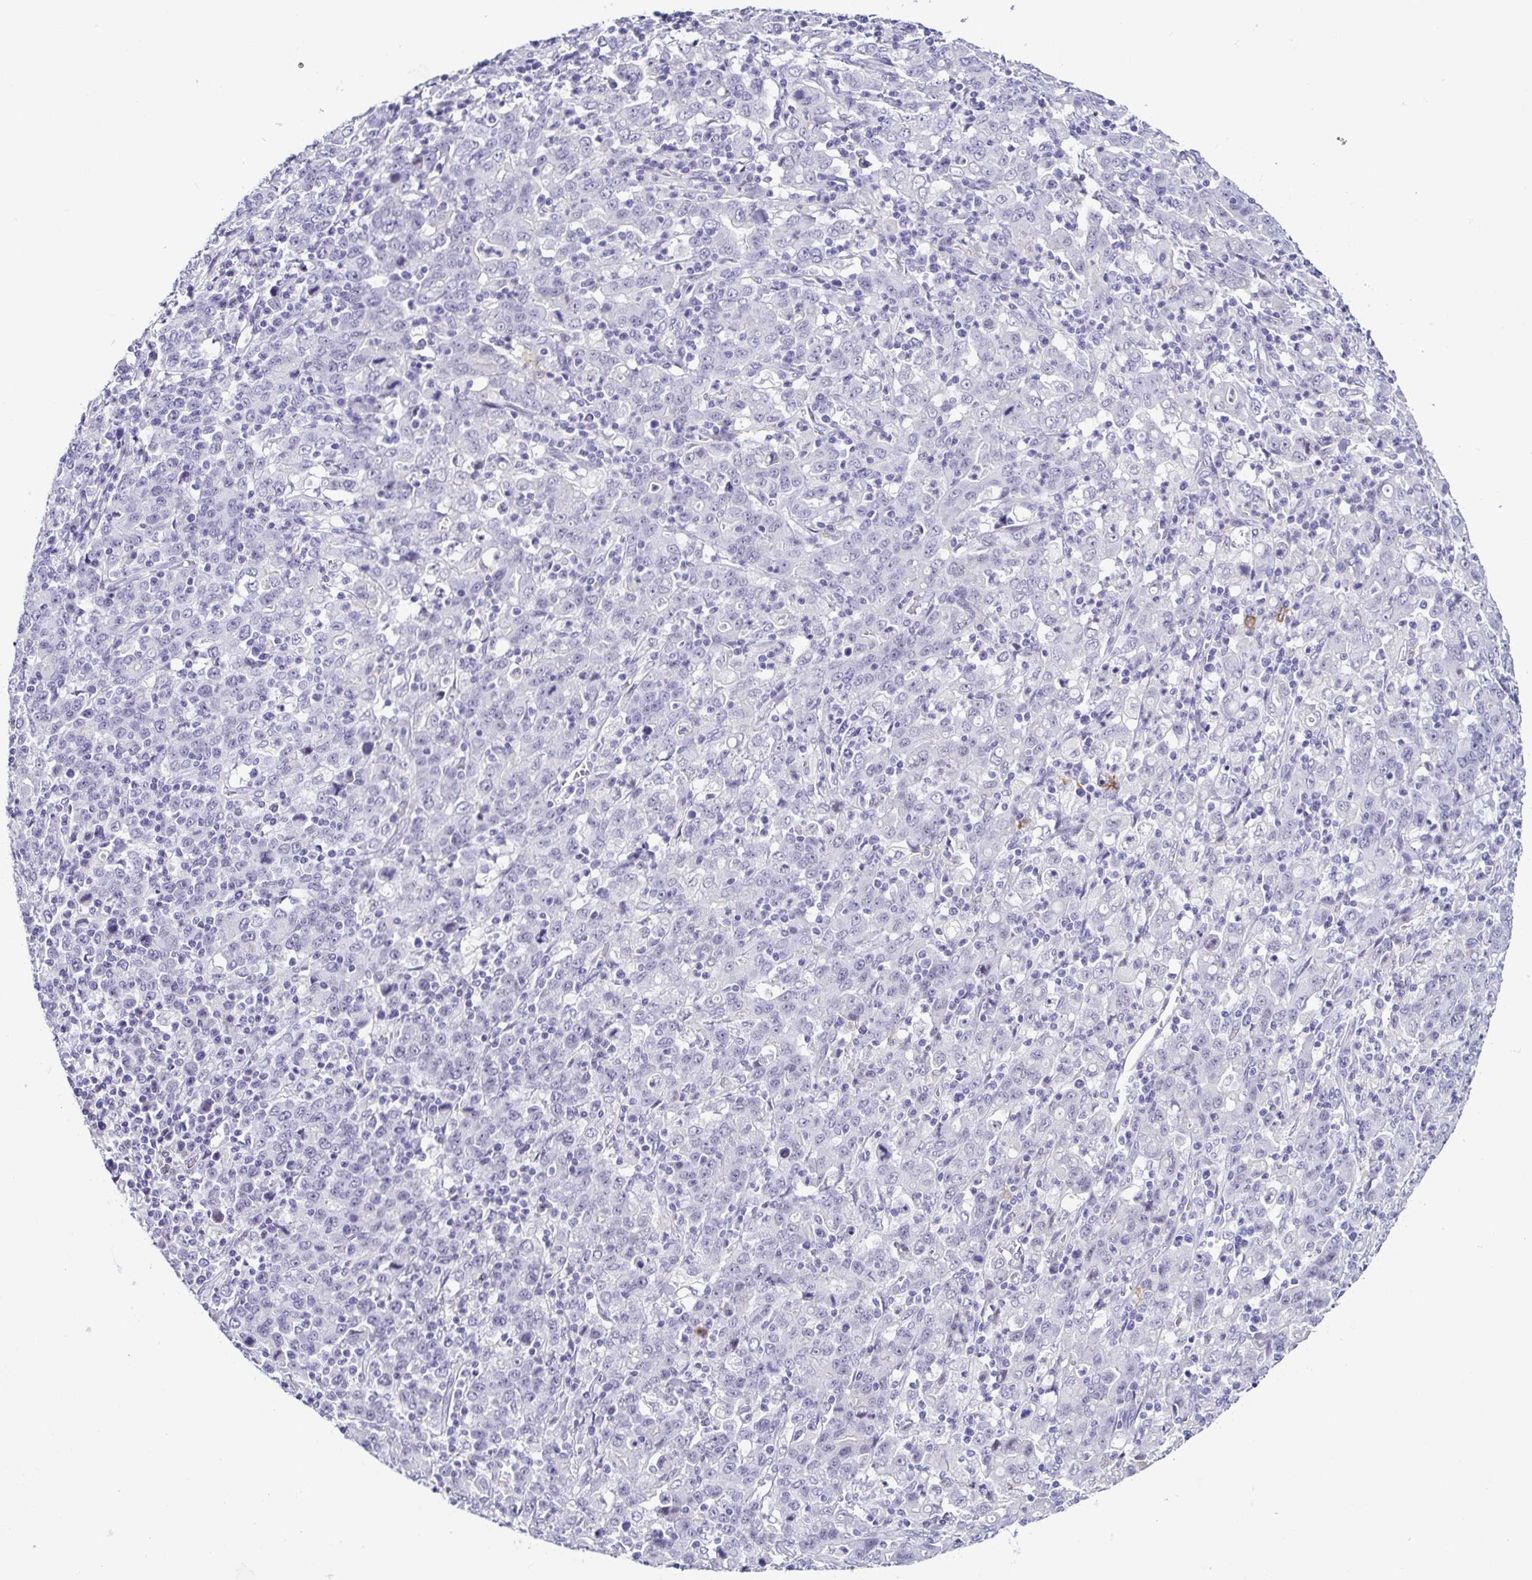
{"staining": {"intensity": "negative", "quantity": "none", "location": "none"}, "tissue": "stomach cancer", "cell_type": "Tumor cells", "image_type": "cancer", "snomed": [{"axis": "morphology", "description": "Adenocarcinoma, NOS"}, {"axis": "topography", "description": "Stomach, upper"}], "caption": "This micrograph is of stomach adenocarcinoma stained with immunohistochemistry to label a protein in brown with the nuclei are counter-stained blue. There is no staining in tumor cells. (DAB (3,3'-diaminobenzidine) IHC with hematoxylin counter stain).", "gene": "TERT", "patient": {"sex": "male", "age": 69}}